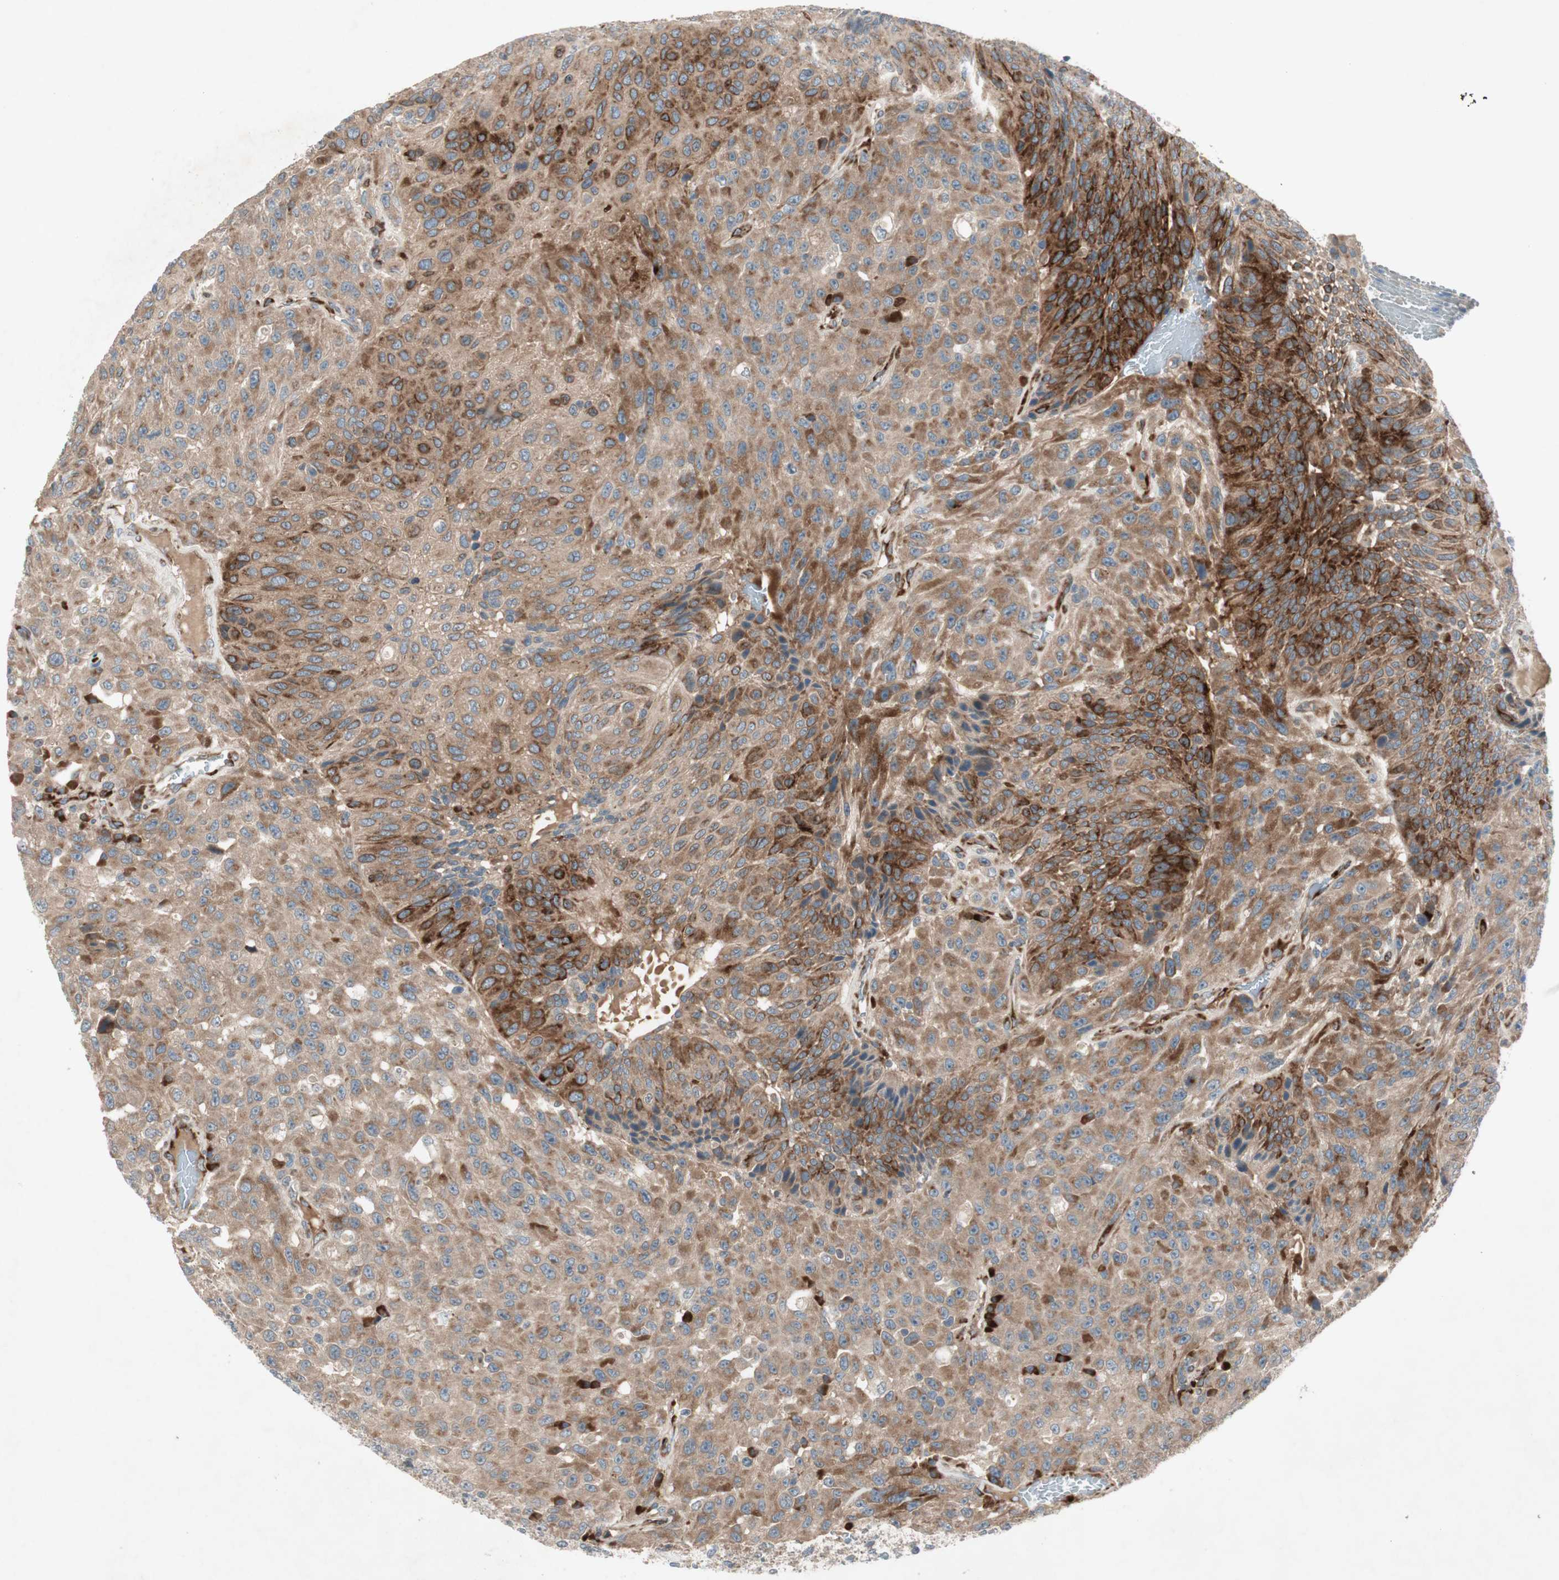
{"staining": {"intensity": "moderate", "quantity": ">75%", "location": "cytoplasmic/membranous"}, "tissue": "urothelial cancer", "cell_type": "Tumor cells", "image_type": "cancer", "snomed": [{"axis": "morphology", "description": "Urothelial carcinoma, High grade"}, {"axis": "topography", "description": "Urinary bladder"}], "caption": "A medium amount of moderate cytoplasmic/membranous positivity is identified in approximately >75% of tumor cells in urothelial carcinoma (high-grade) tissue.", "gene": "APOO", "patient": {"sex": "male", "age": 66}}